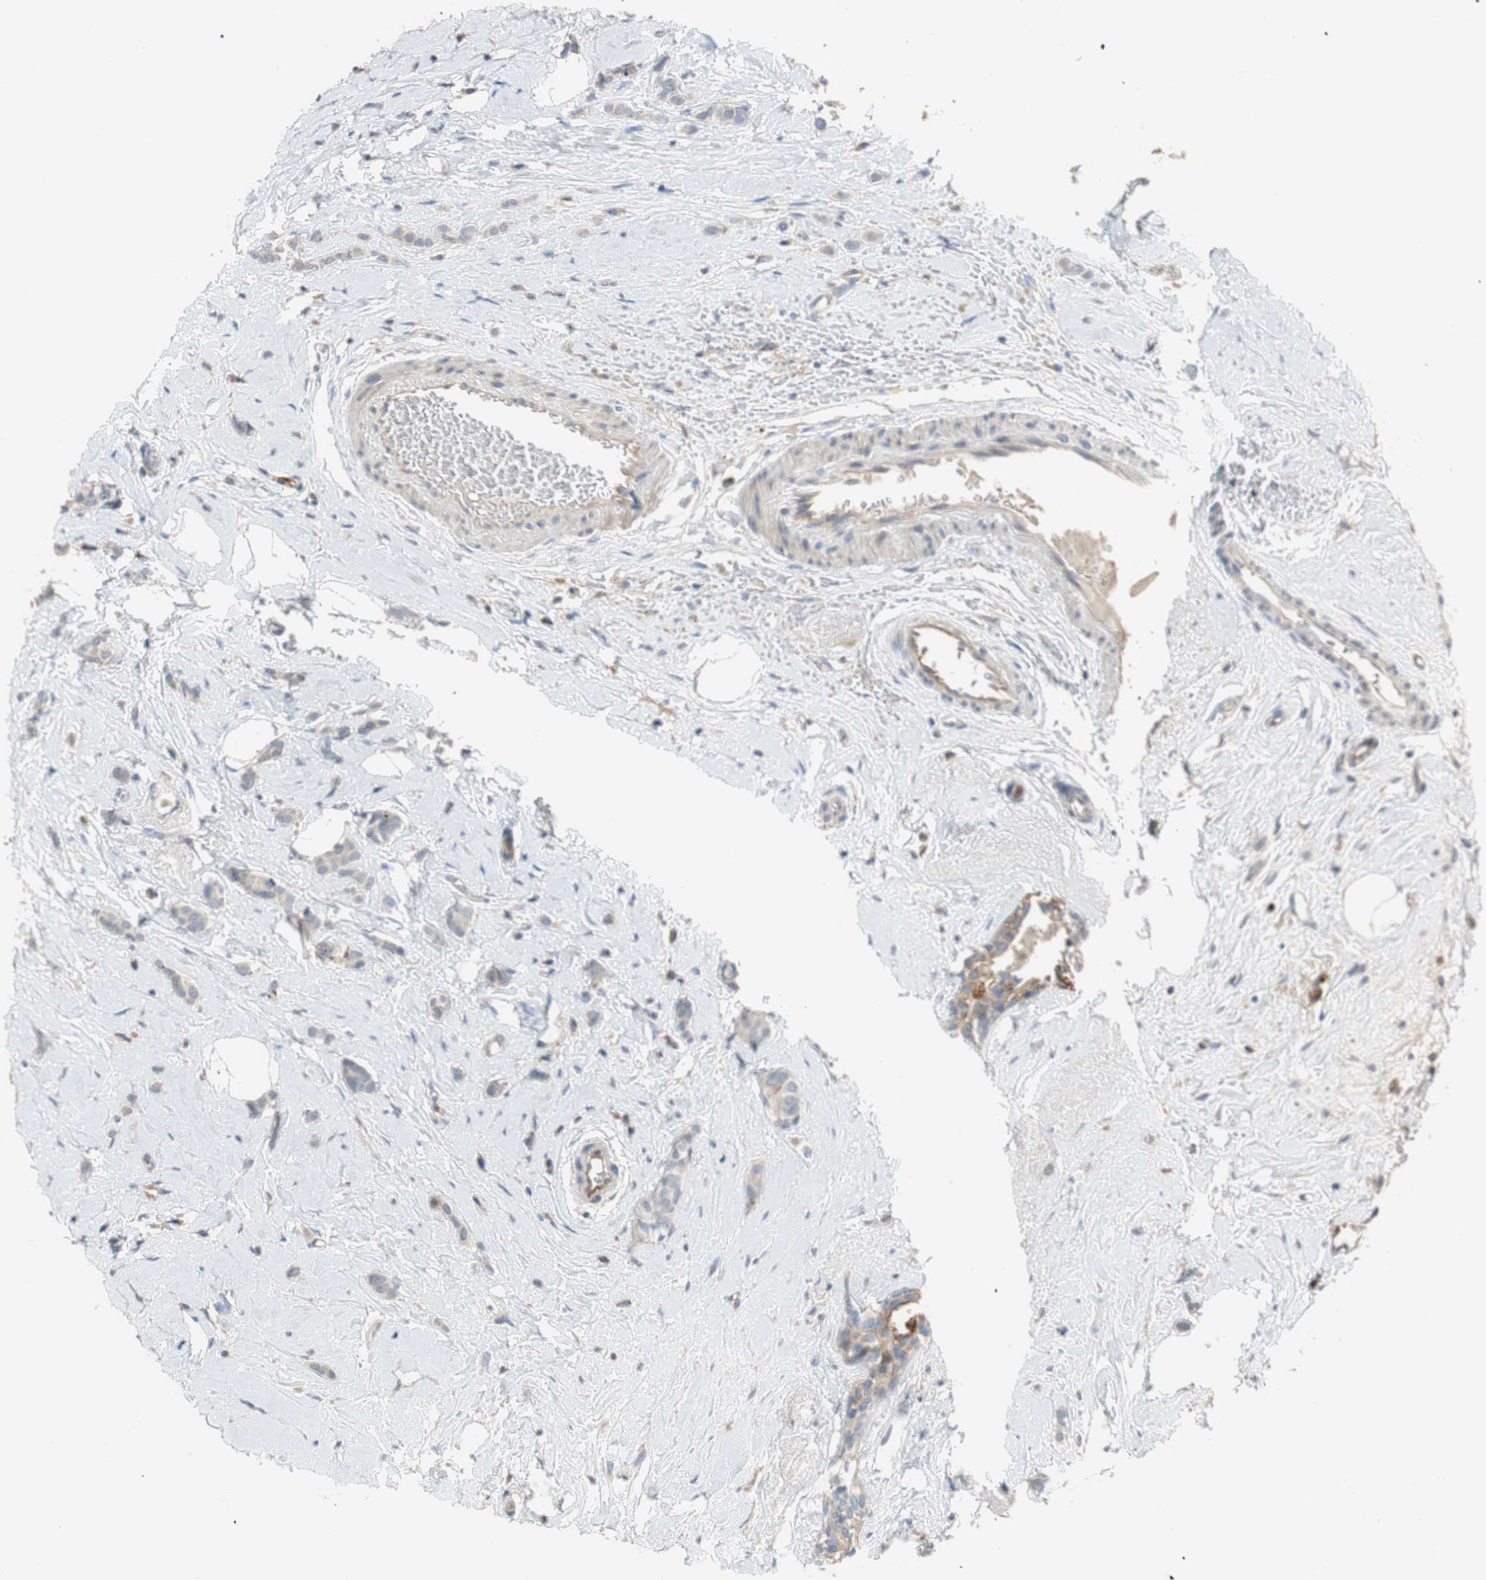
{"staining": {"intensity": "negative", "quantity": "none", "location": "none"}, "tissue": "breast cancer", "cell_type": "Tumor cells", "image_type": "cancer", "snomed": [{"axis": "morphology", "description": "Lobular carcinoma"}, {"axis": "topography", "description": "Breast"}], "caption": "A high-resolution photomicrograph shows immunohistochemistry (IHC) staining of breast cancer, which displays no significant staining in tumor cells.", "gene": "ALPL", "patient": {"sex": "female", "age": 60}}